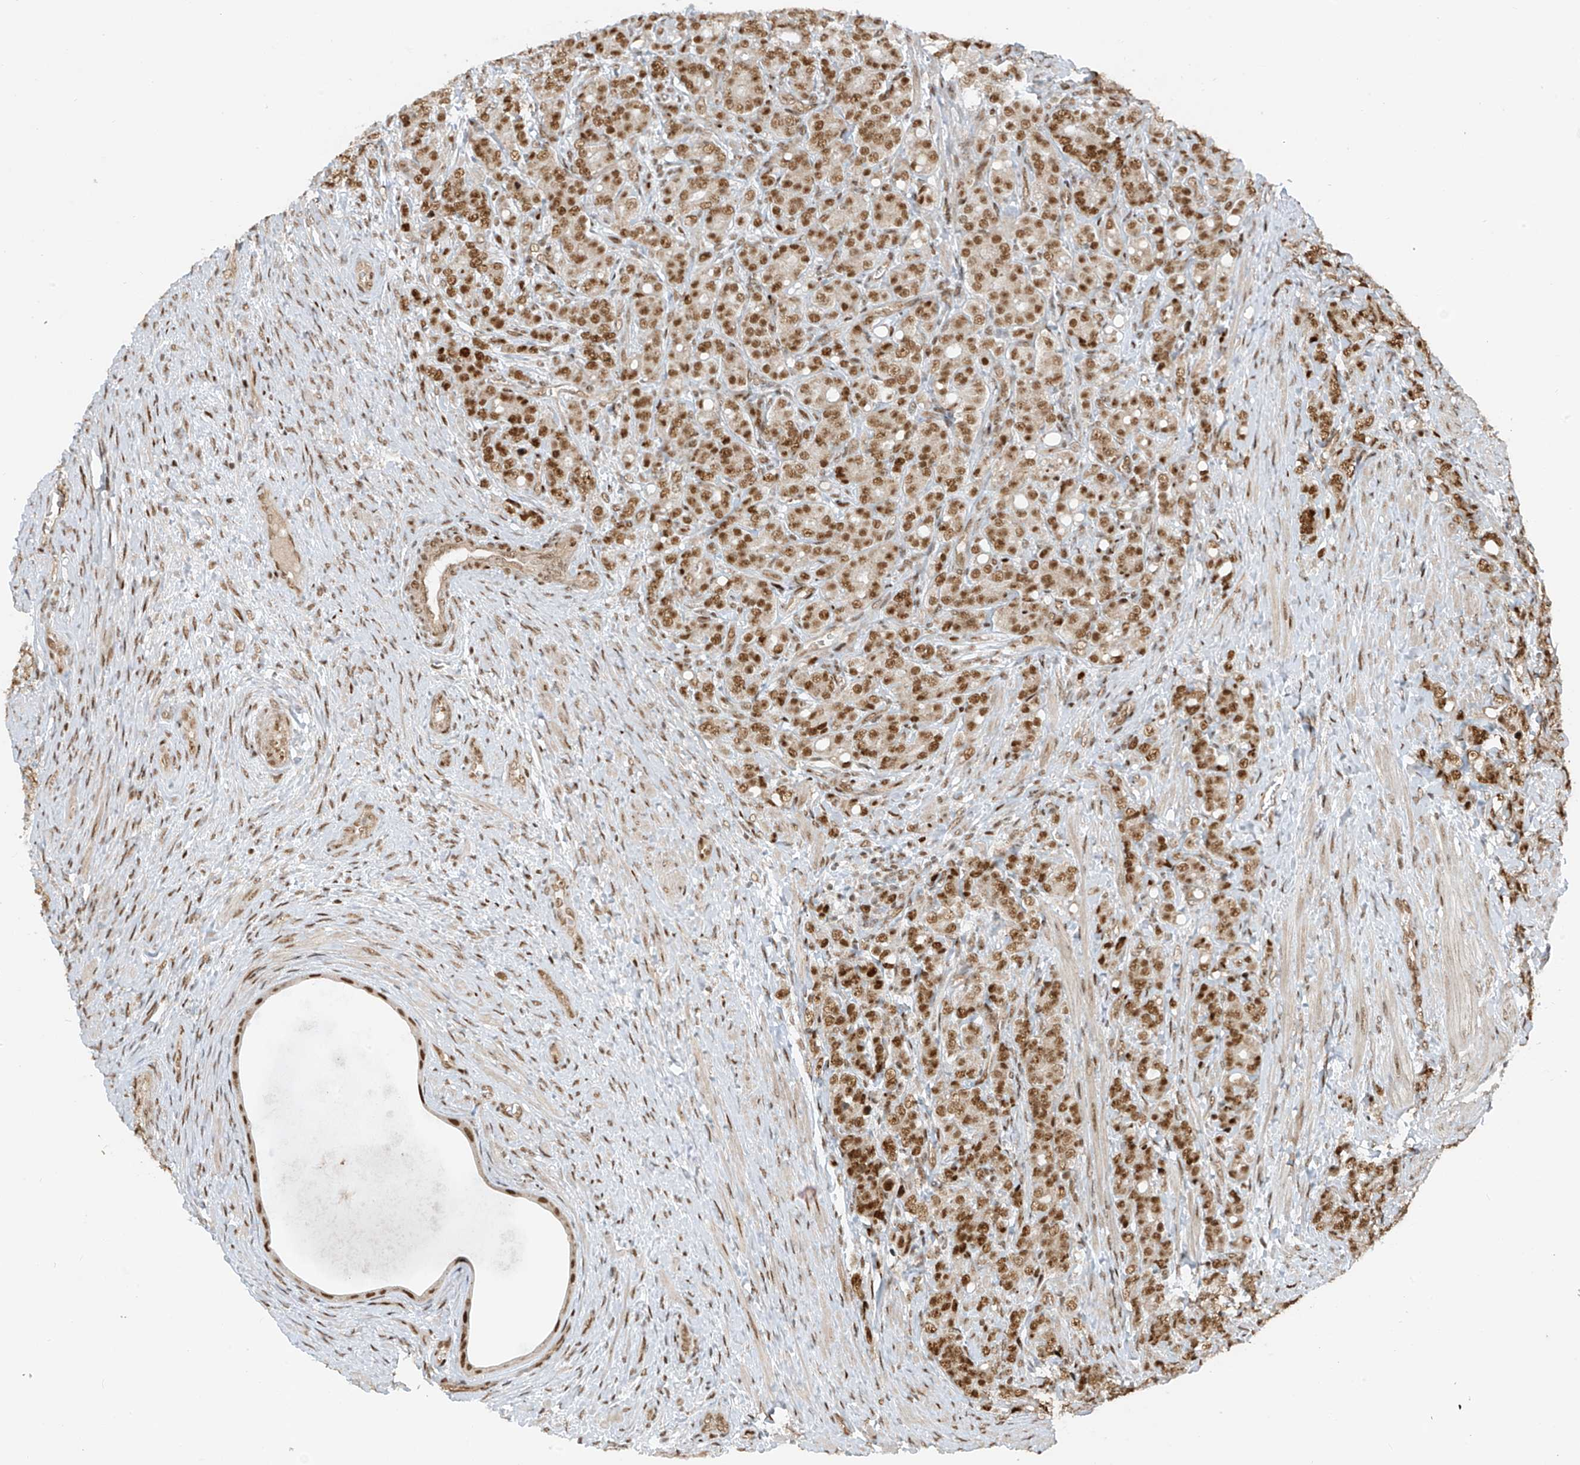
{"staining": {"intensity": "moderate", "quantity": ">75%", "location": "nuclear"}, "tissue": "prostate cancer", "cell_type": "Tumor cells", "image_type": "cancer", "snomed": [{"axis": "morphology", "description": "Adenocarcinoma, High grade"}, {"axis": "topography", "description": "Prostate"}], "caption": "Prostate high-grade adenocarcinoma tissue exhibits moderate nuclear staining in about >75% of tumor cells, visualized by immunohistochemistry.", "gene": "ARHGEF3", "patient": {"sex": "male", "age": 62}}